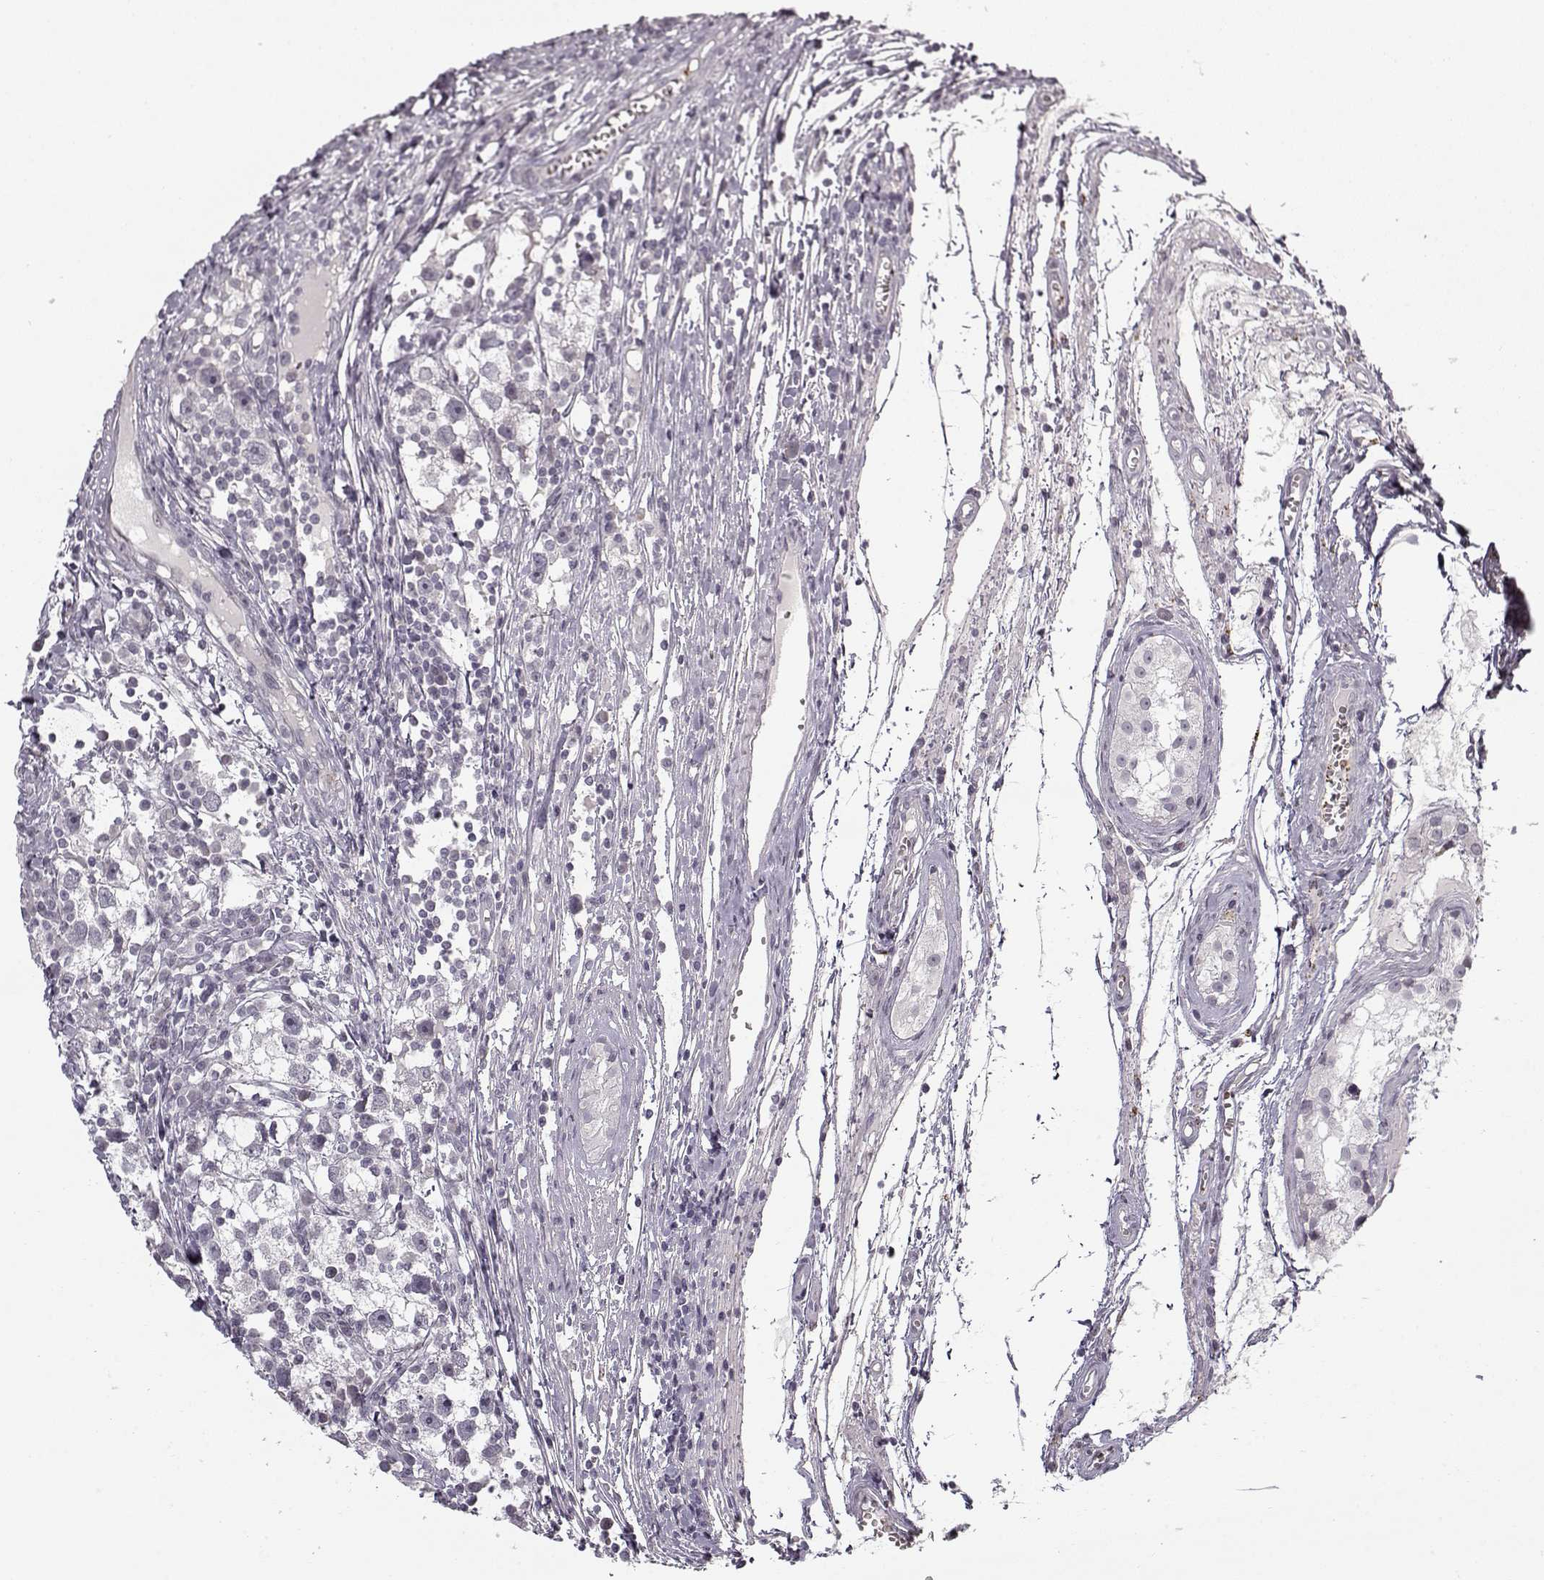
{"staining": {"intensity": "negative", "quantity": "none", "location": "none"}, "tissue": "testis cancer", "cell_type": "Tumor cells", "image_type": "cancer", "snomed": [{"axis": "morphology", "description": "Seminoma, NOS"}, {"axis": "topography", "description": "Testis"}], "caption": "An immunohistochemistry (IHC) image of testis seminoma is shown. There is no staining in tumor cells of testis seminoma.", "gene": "SNCA", "patient": {"sex": "male", "age": 30}}